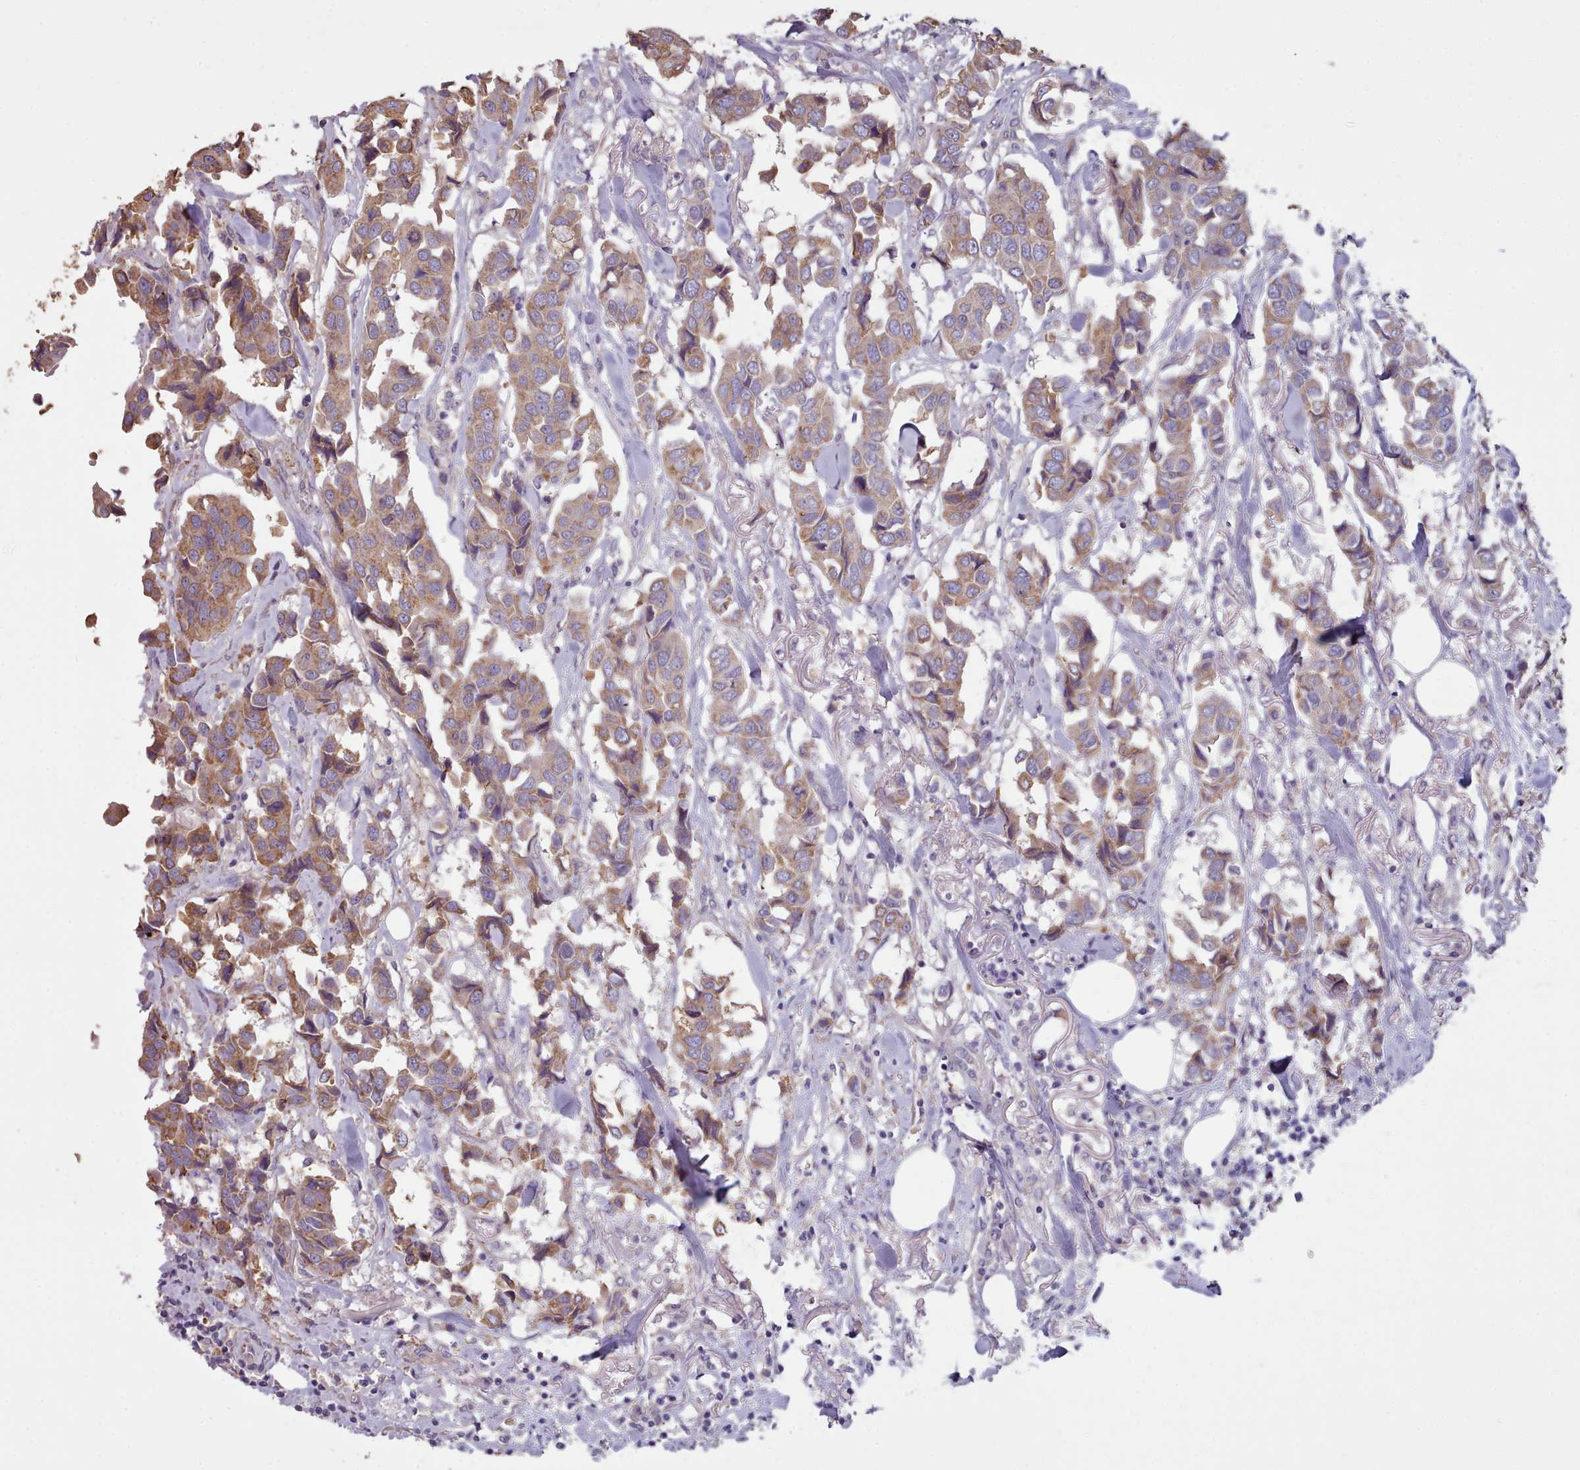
{"staining": {"intensity": "moderate", "quantity": ">75%", "location": "cytoplasmic/membranous"}, "tissue": "breast cancer", "cell_type": "Tumor cells", "image_type": "cancer", "snomed": [{"axis": "morphology", "description": "Duct carcinoma"}, {"axis": "topography", "description": "Breast"}], "caption": "Moderate cytoplasmic/membranous staining is identified in approximately >75% of tumor cells in invasive ductal carcinoma (breast).", "gene": "DPF1", "patient": {"sex": "female", "age": 80}}